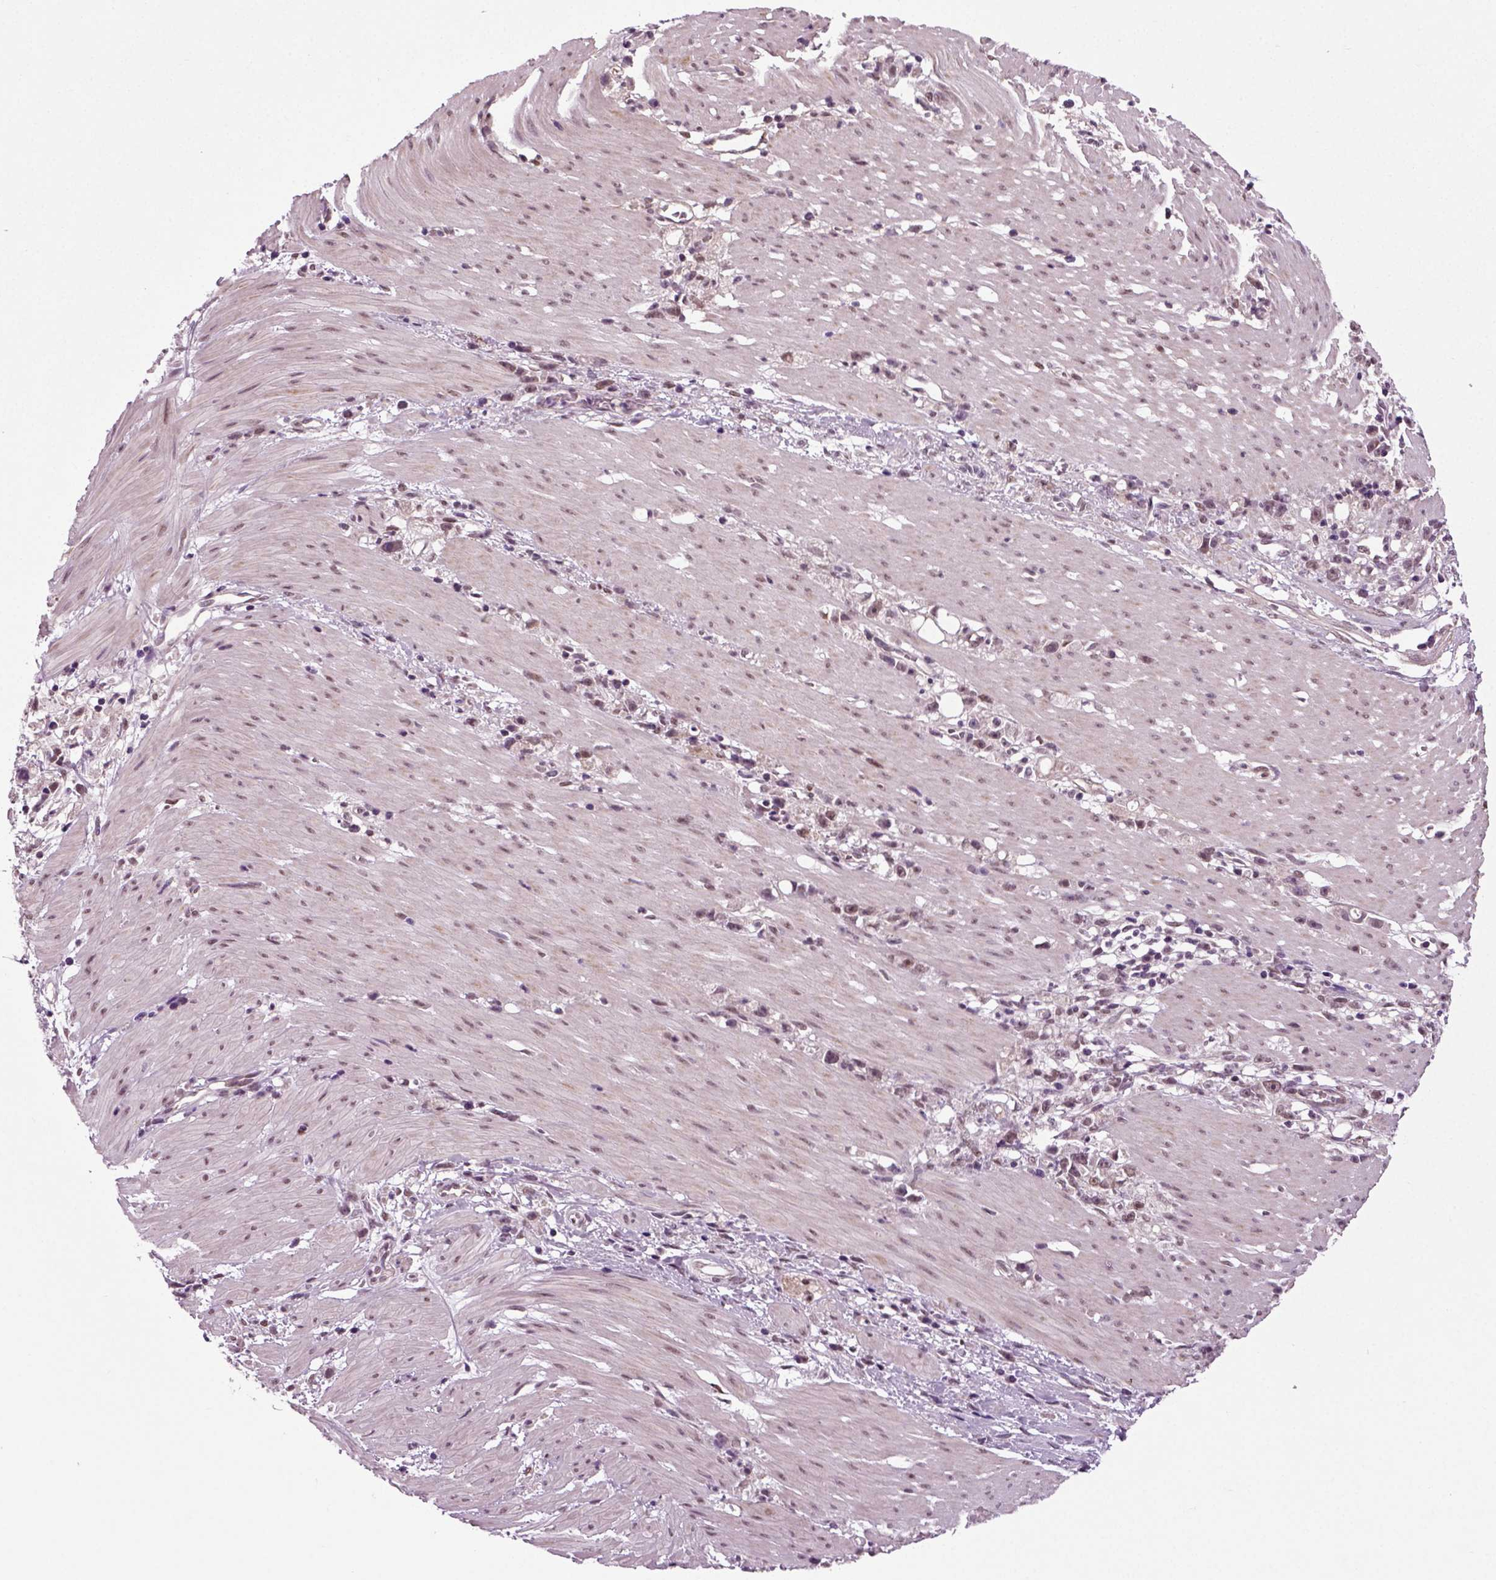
{"staining": {"intensity": "moderate", "quantity": "<25%", "location": "nuclear"}, "tissue": "stomach cancer", "cell_type": "Tumor cells", "image_type": "cancer", "snomed": [{"axis": "morphology", "description": "Adenocarcinoma, NOS"}, {"axis": "topography", "description": "Stomach"}], "caption": "Stomach cancer stained for a protein demonstrates moderate nuclear positivity in tumor cells.", "gene": "RCOR3", "patient": {"sex": "female", "age": 59}}